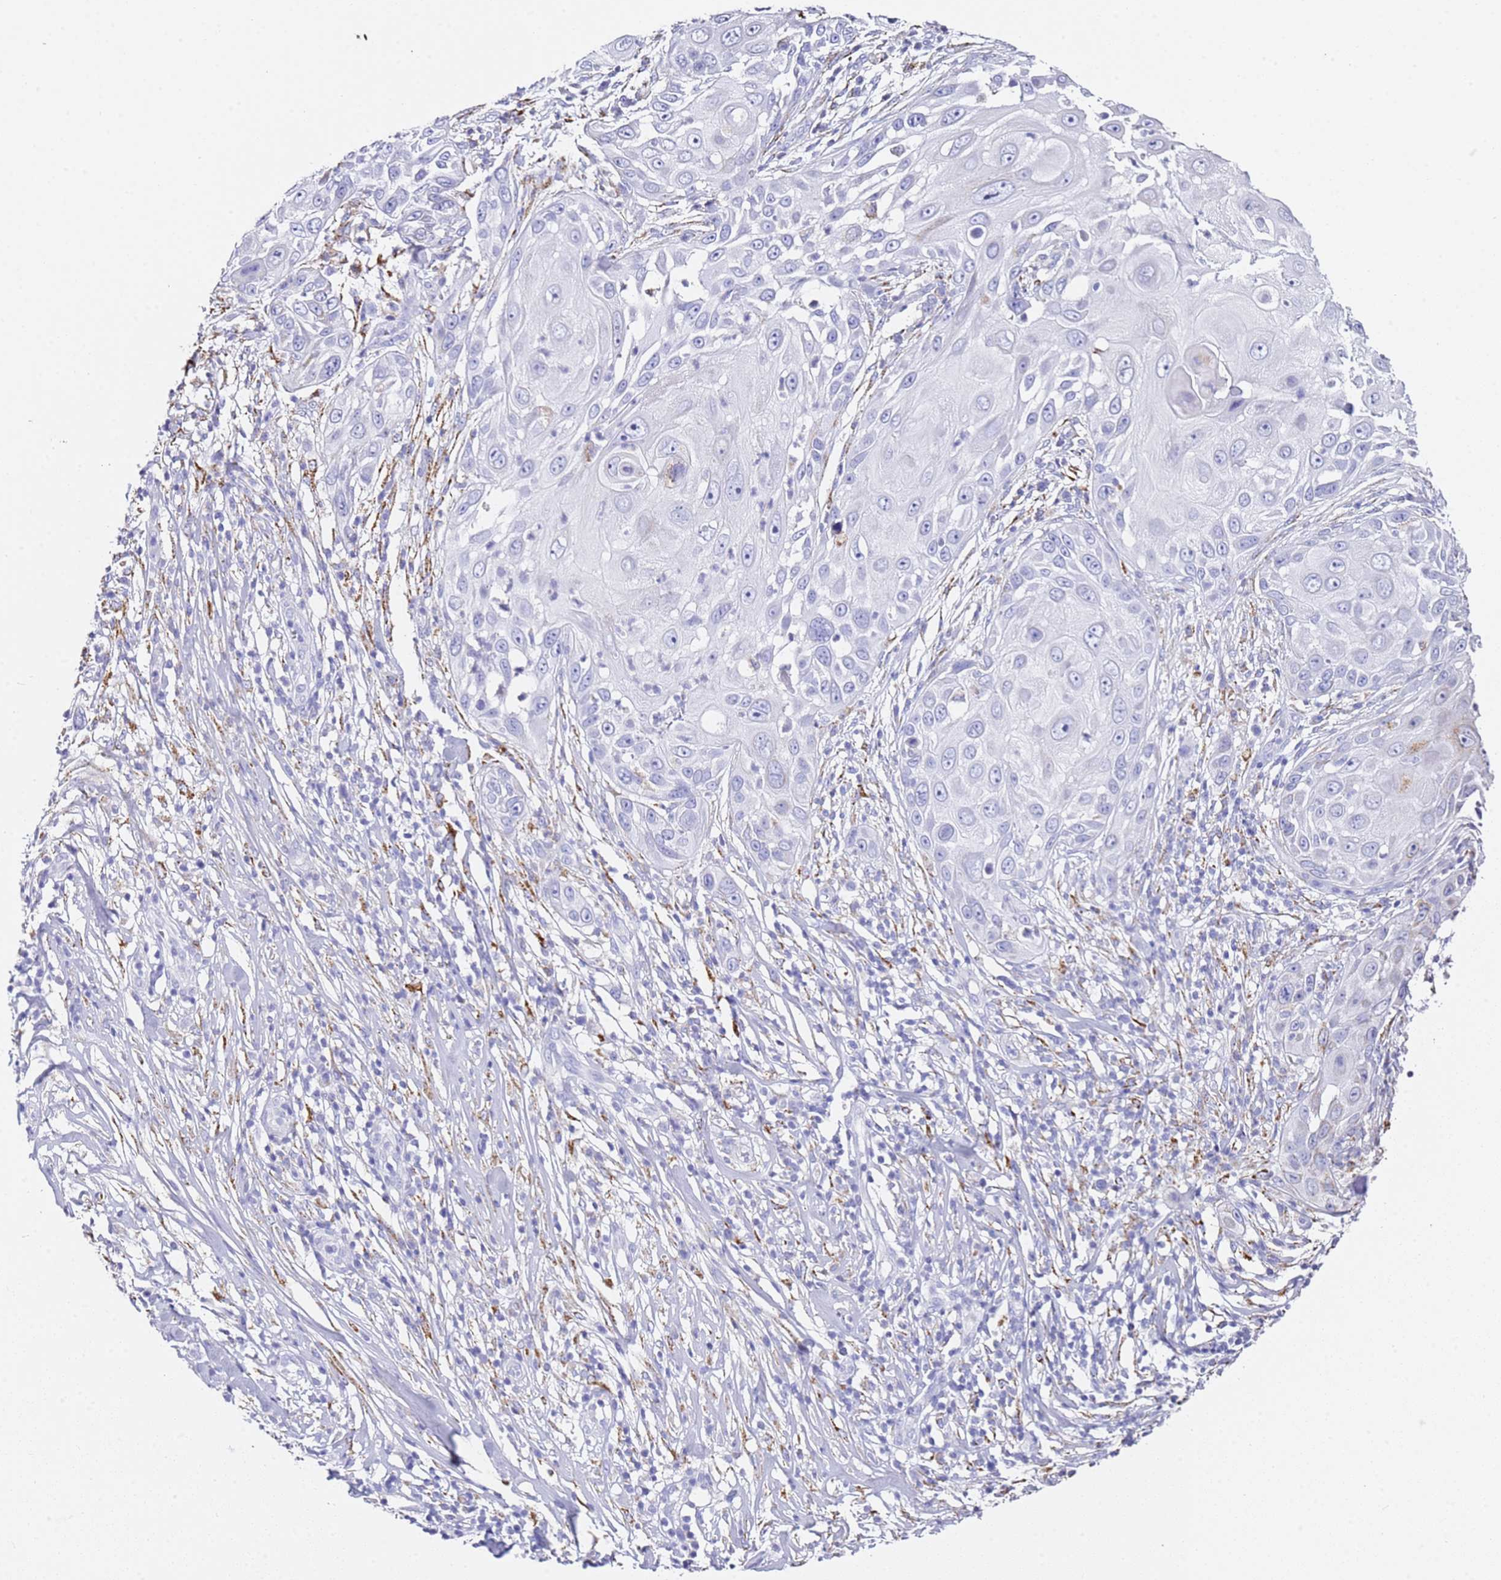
{"staining": {"intensity": "negative", "quantity": "none", "location": "none"}, "tissue": "skin cancer", "cell_type": "Tumor cells", "image_type": "cancer", "snomed": [{"axis": "morphology", "description": "Squamous cell carcinoma, NOS"}, {"axis": "topography", "description": "Skin"}], "caption": "A photomicrograph of human skin squamous cell carcinoma is negative for staining in tumor cells.", "gene": "PTBP2", "patient": {"sex": "female", "age": 44}}